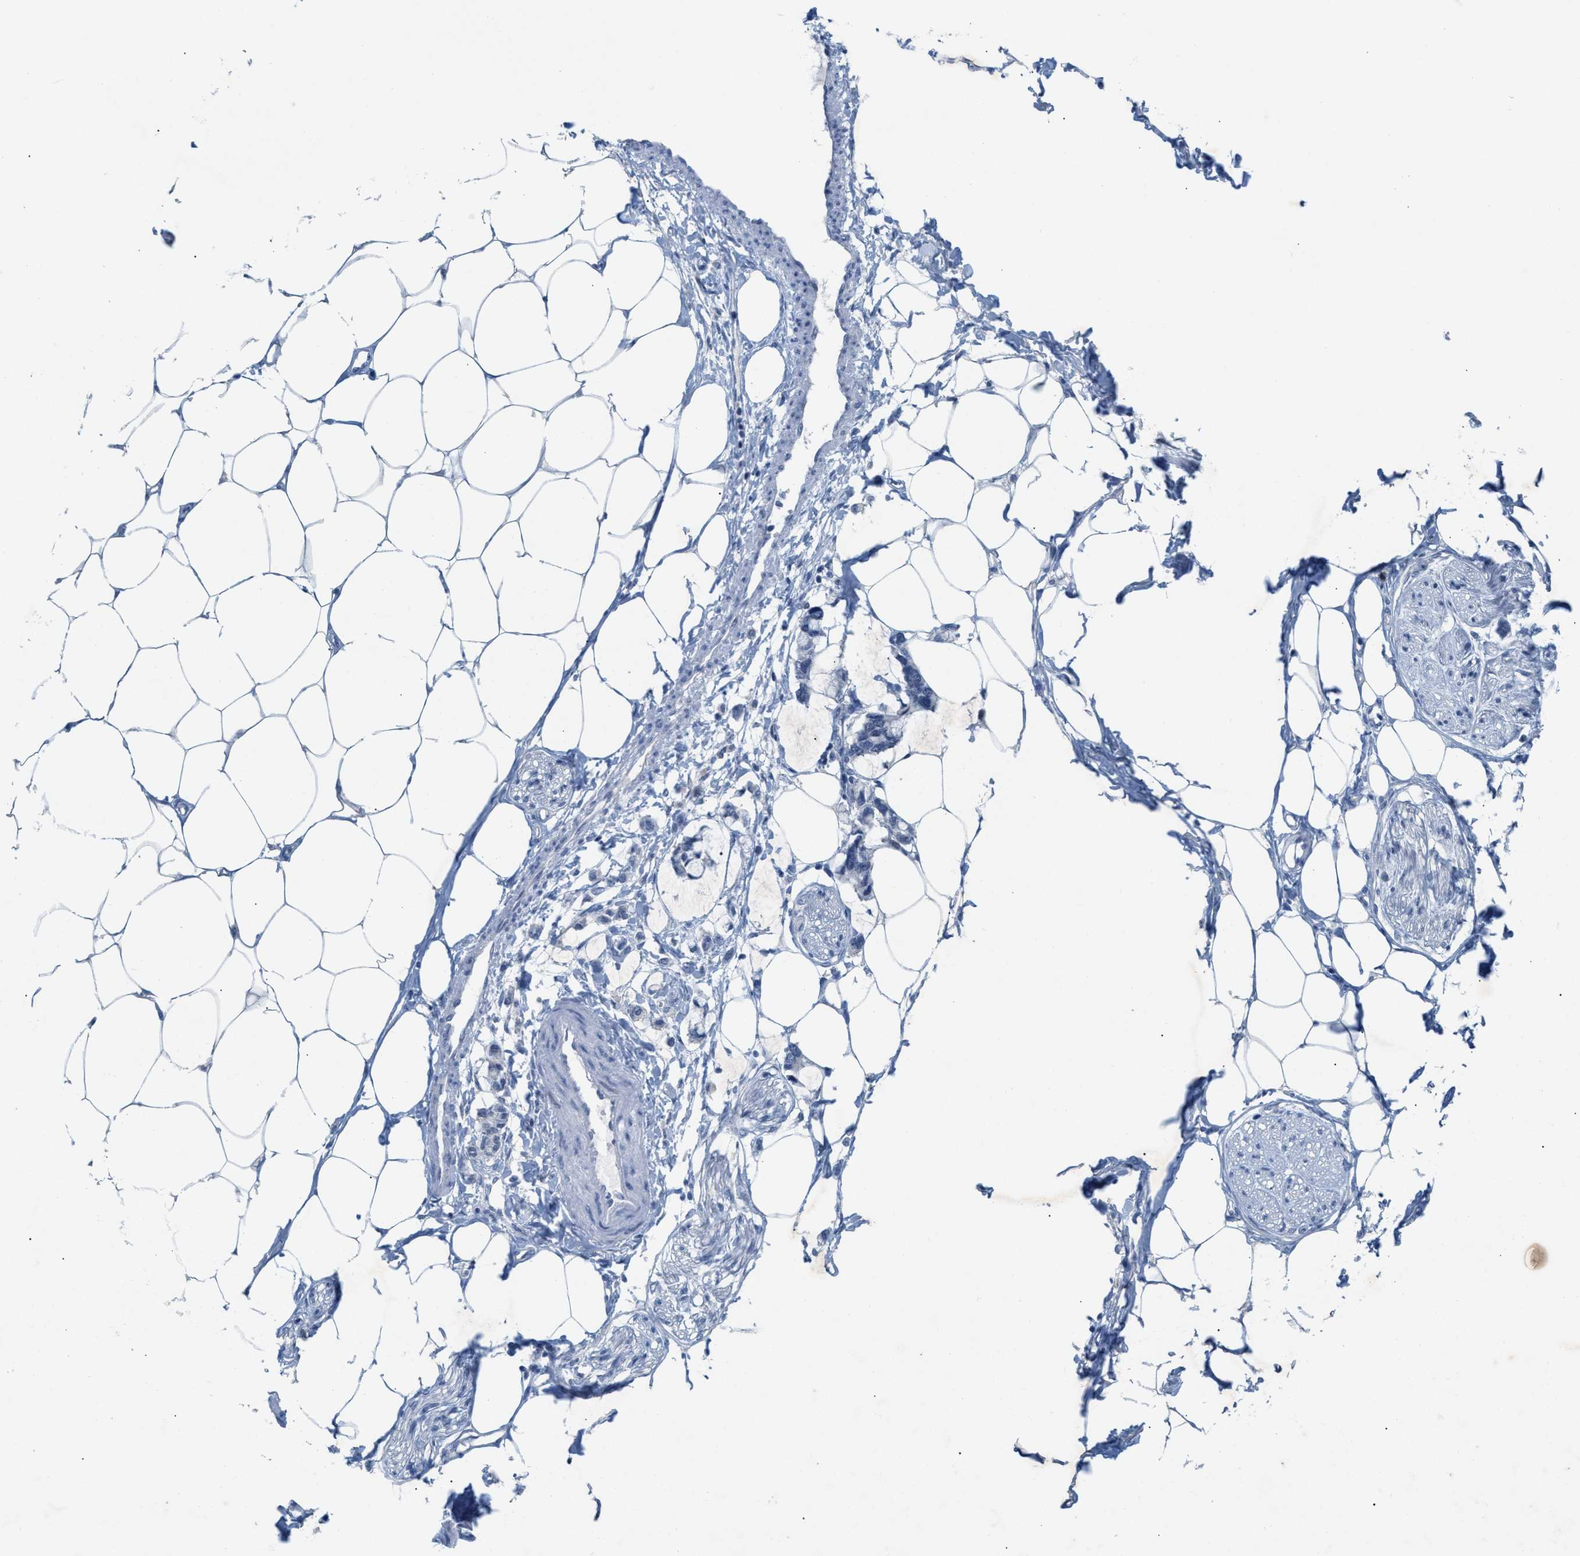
{"staining": {"intensity": "negative", "quantity": "none", "location": "none"}, "tissue": "adipose tissue", "cell_type": "Adipocytes", "image_type": "normal", "snomed": [{"axis": "morphology", "description": "Normal tissue, NOS"}, {"axis": "morphology", "description": "Adenocarcinoma, NOS"}, {"axis": "topography", "description": "Colon"}, {"axis": "topography", "description": "Peripheral nerve tissue"}], "caption": "There is no significant expression in adipocytes of adipose tissue. (Brightfield microscopy of DAB immunohistochemistry at high magnification).", "gene": "WIPI2", "patient": {"sex": "male", "age": 14}}